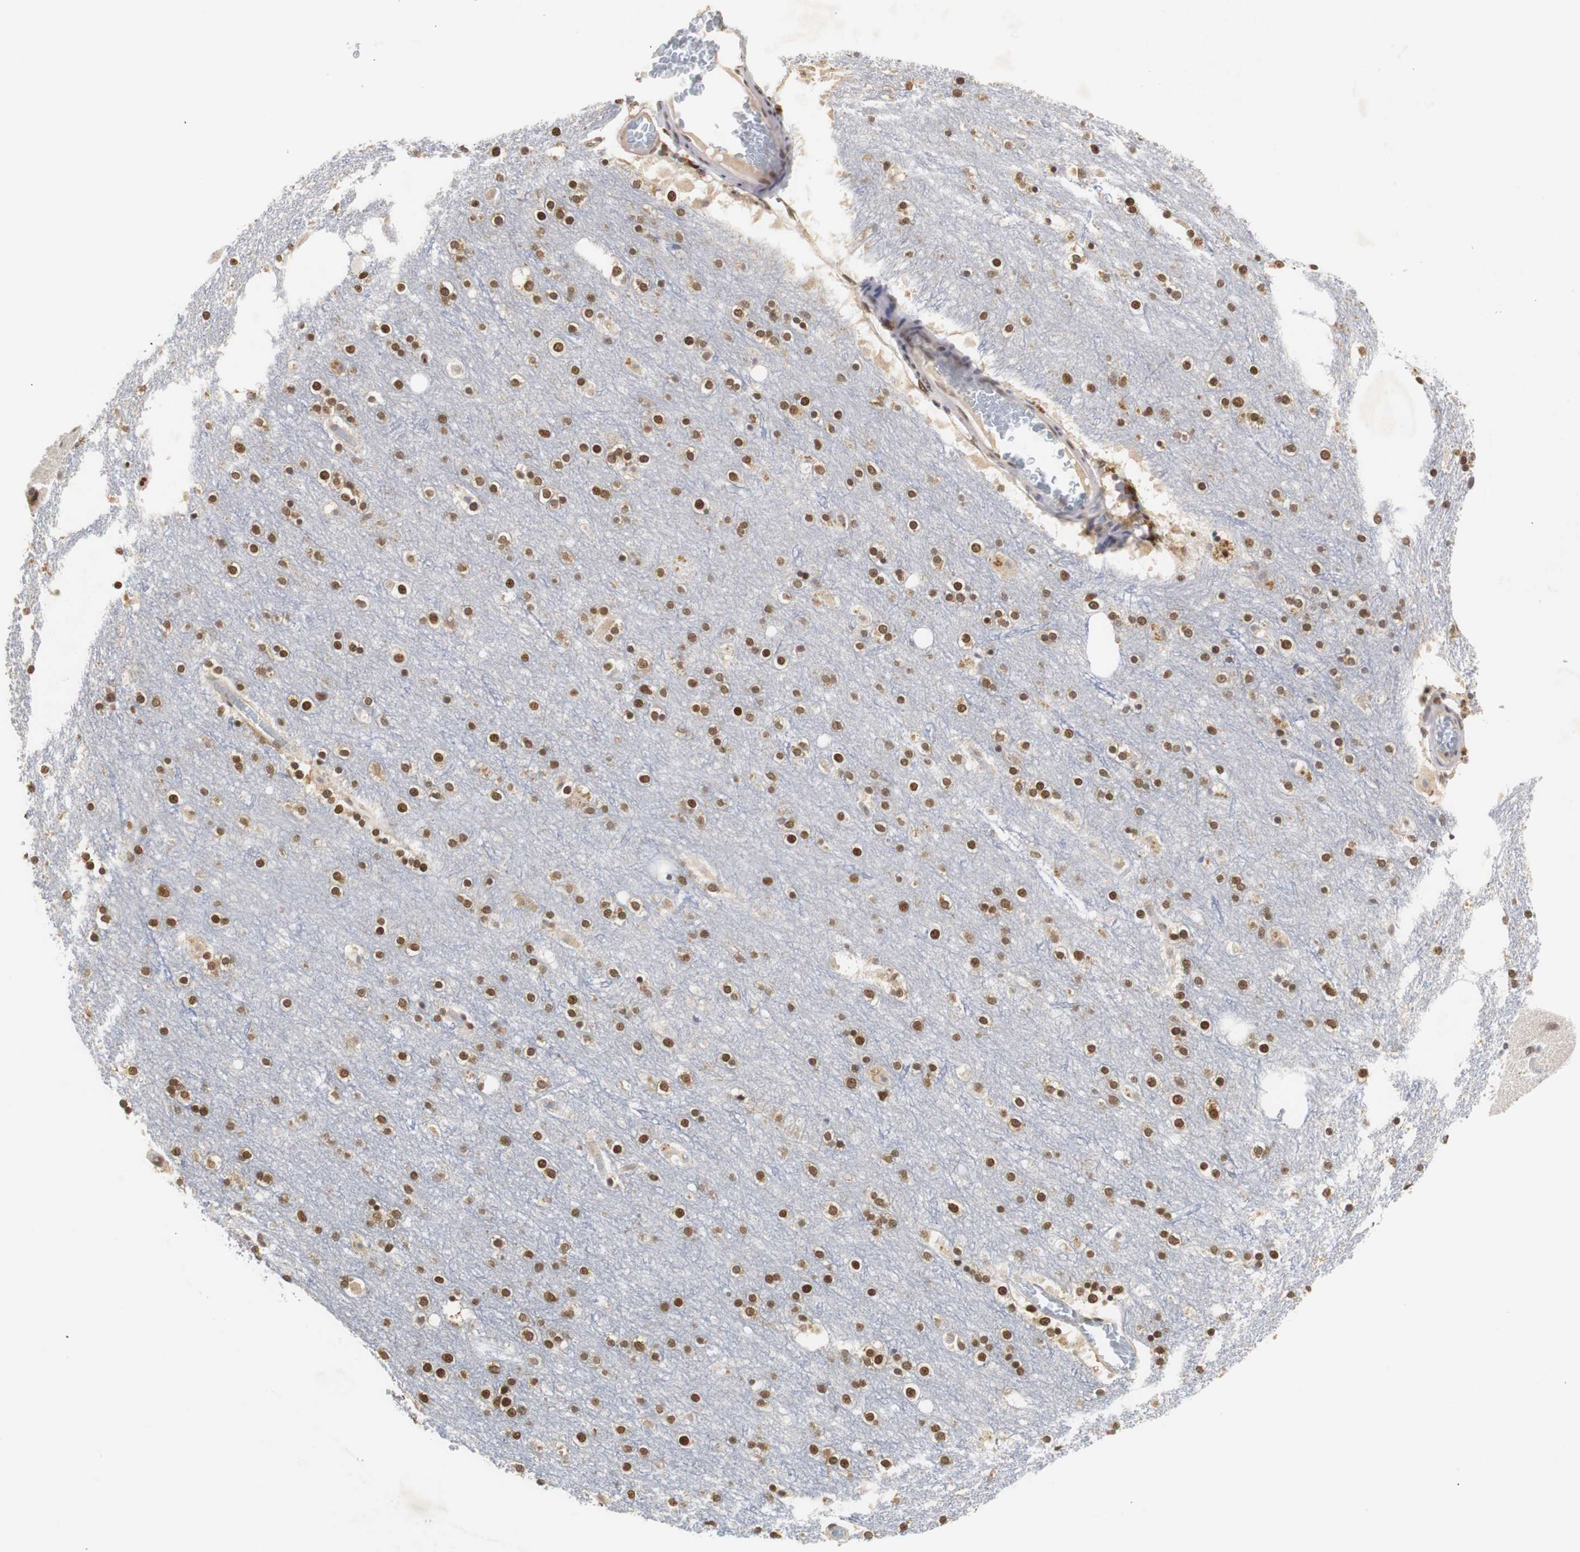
{"staining": {"intensity": "moderate", "quantity": "<25%", "location": "nuclear"}, "tissue": "cerebral cortex", "cell_type": "Endothelial cells", "image_type": "normal", "snomed": [{"axis": "morphology", "description": "Normal tissue, NOS"}, {"axis": "topography", "description": "Cerebral cortex"}], "caption": "Protein staining shows moderate nuclear positivity in about <25% of endothelial cells in benign cerebral cortex.", "gene": "ZFC3H1", "patient": {"sex": "female", "age": 54}}